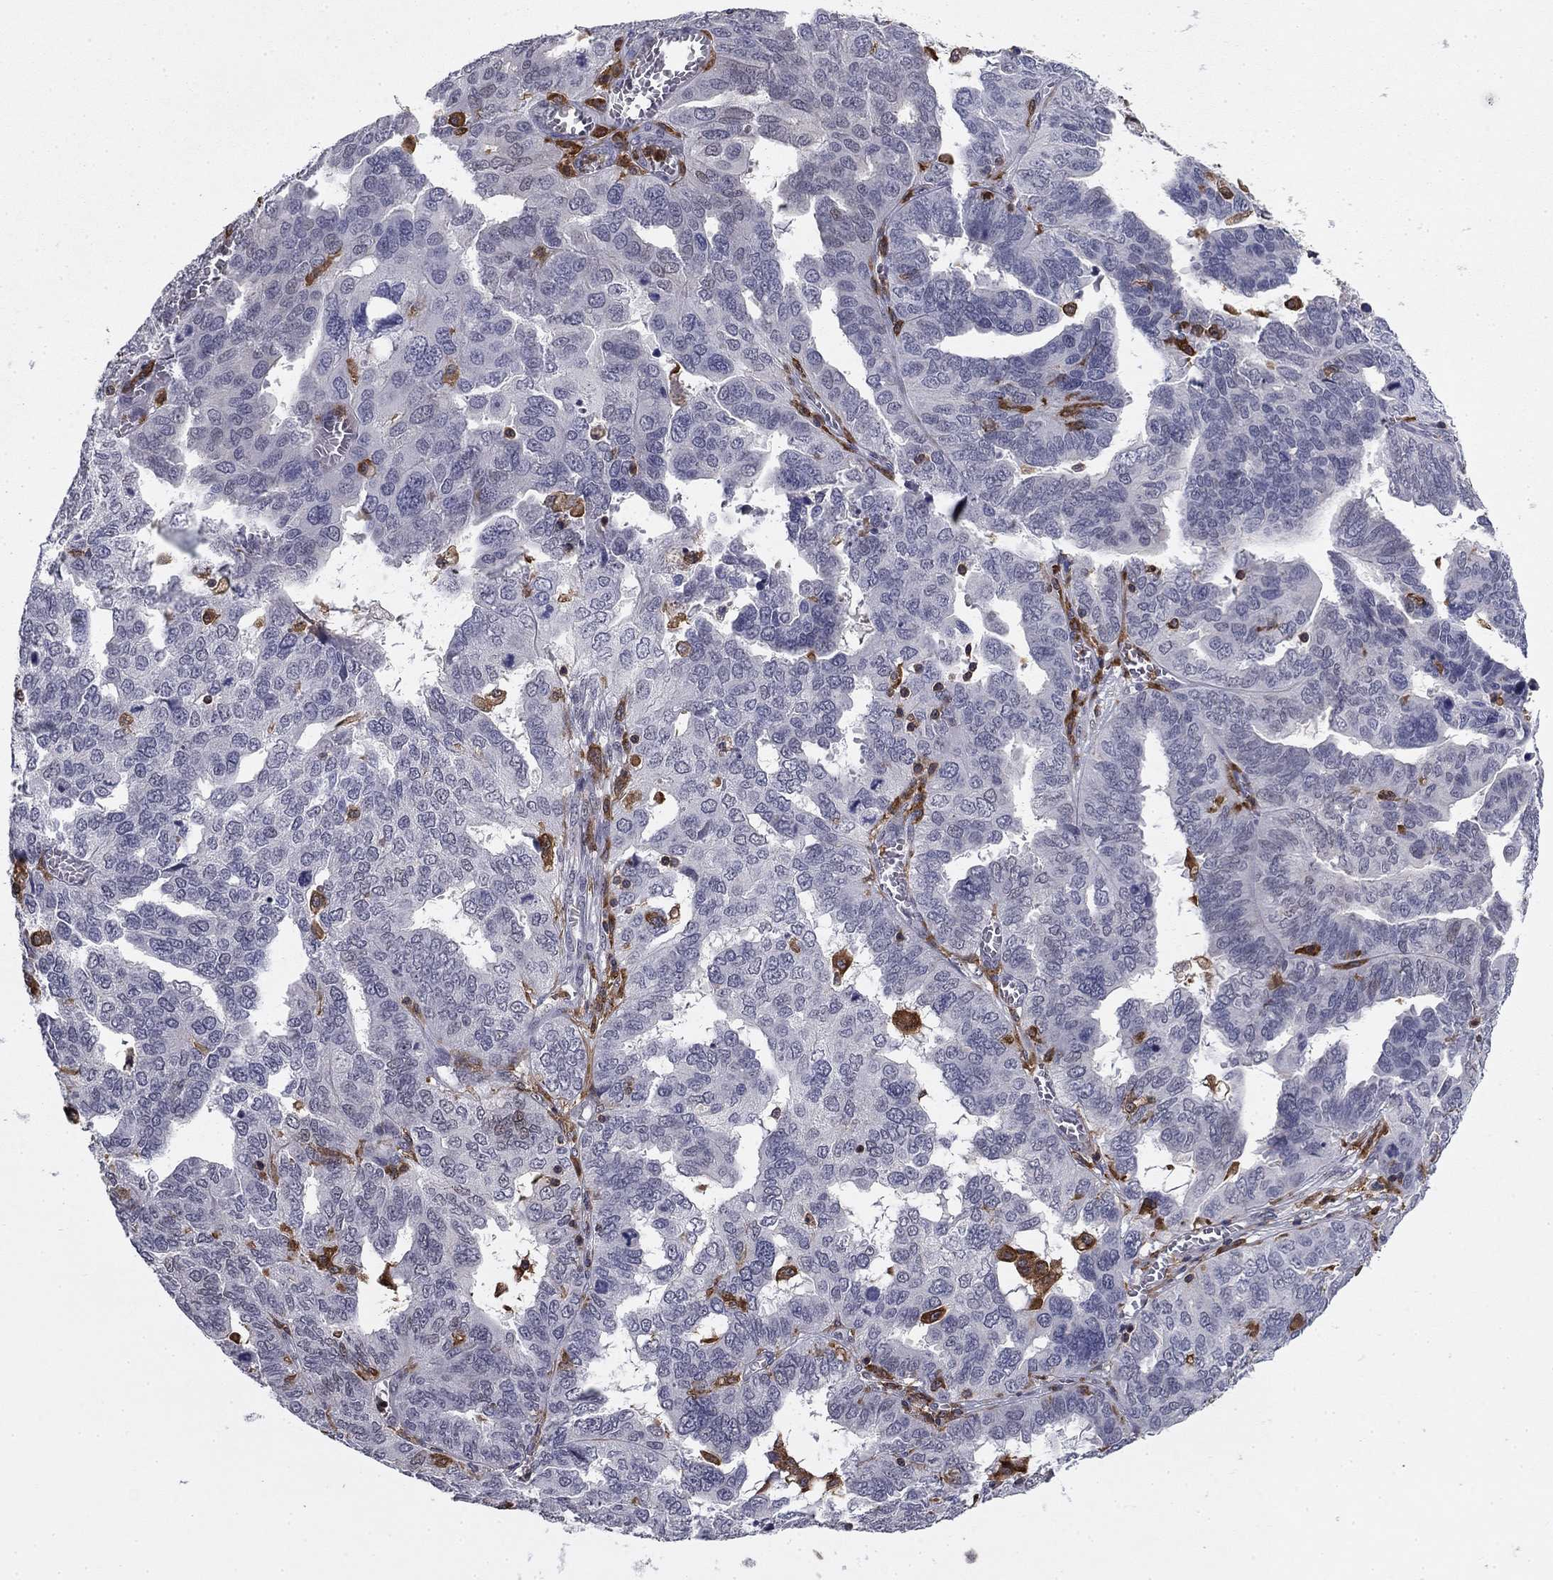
{"staining": {"intensity": "negative", "quantity": "none", "location": "none"}, "tissue": "ovarian cancer", "cell_type": "Tumor cells", "image_type": "cancer", "snomed": [{"axis": "morphology", "description": "Carcinoma, endometroid"}, {"axis": "topography", "description": "Soft tissue"}, {"axis": "topography", "description": "Ovary"}], "caption": "Human ovarian cancer stained for a protein using immunohistochemistry (IHC) demonstrates no expression in tumor cells.", "gene": "PLCB2", "patient": {"sex": "female", "age": 52}}